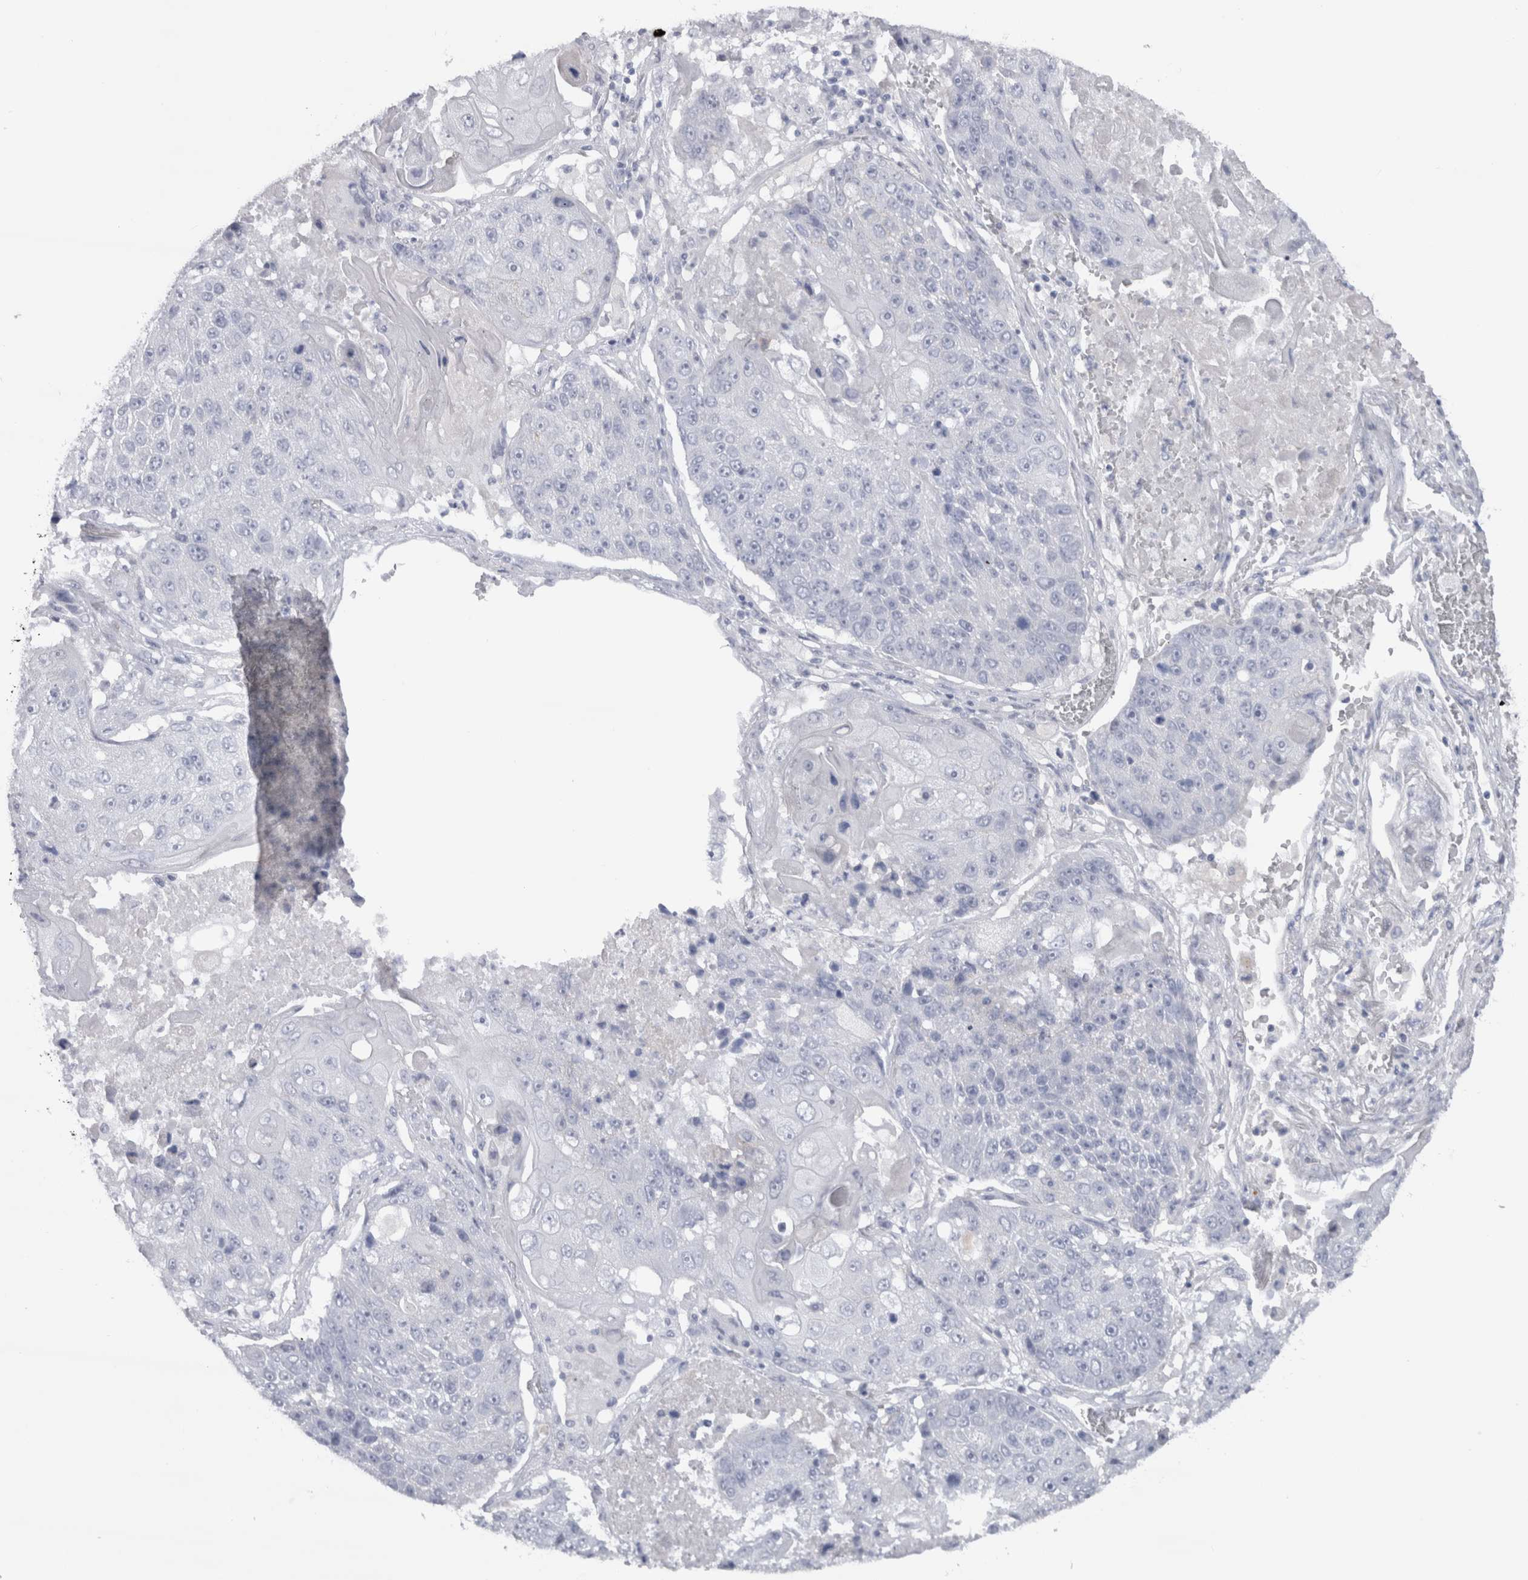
{"staining": {"intensity": "negative", "quantity": "none", "location": "none"}, "tissue": "lung cancer", "cell_type": "Tumor cells", "image_type": "cancer", "snomed": [{"axis": "morphology", "description": "Squamous cell carcinoma, NOS"}, {"axis": "topography", "description": "Lung"}], "caption": "There is no significant positivity in tumor cells of squamous cell carcinoma (lung). The staining was performed using DAB to visualize the protein expression in brown, while the nuclei were stained in blue with hematoxylin (Magnification: 20x).", "gene": "CDH17", "patient": {"sex": "male", "age": 61}}